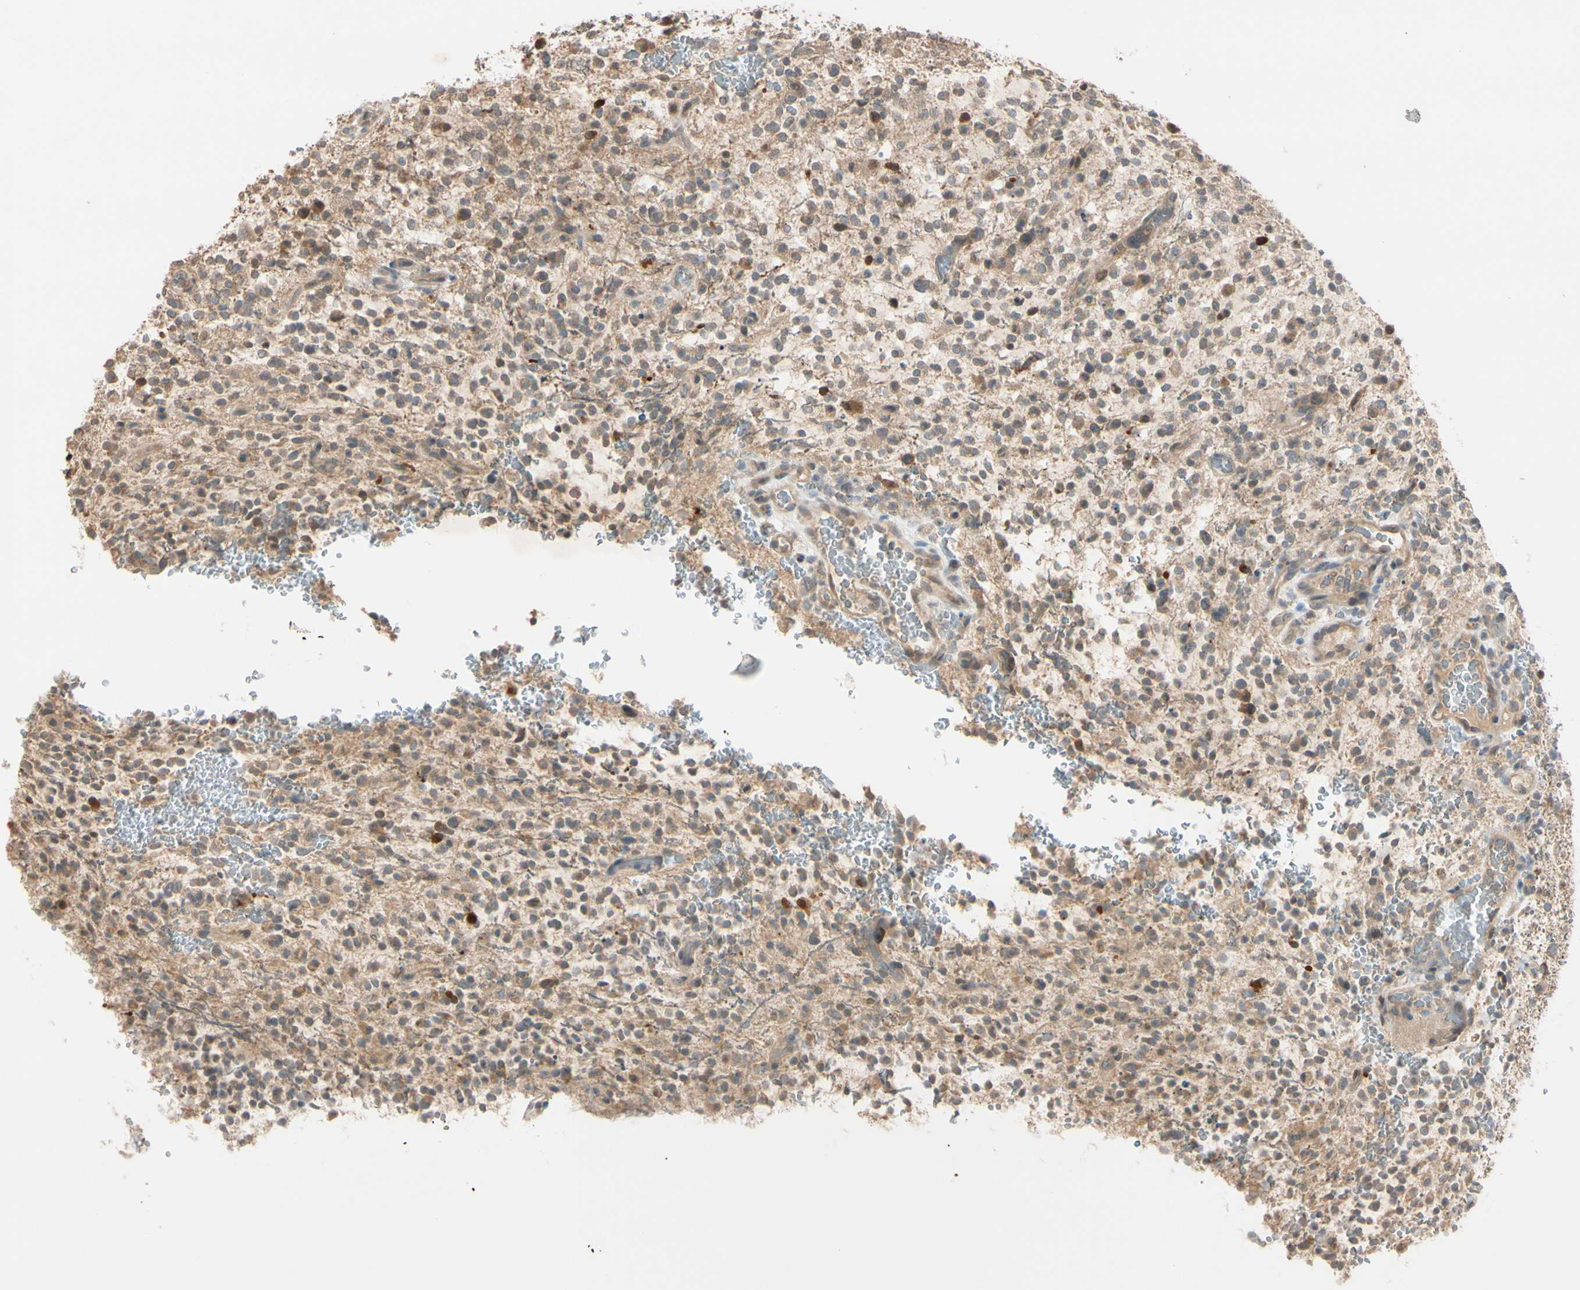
{"staining": {"intensity": "weak", "quantity": ">75%", "location": "cytoplasmic/membranous"}, "tissue": "glioma", "cell_type": "Tumor cells", "image_type": "cancer", "snomed": [{"axis": "morphology", "description": "Glioma, malignant, High grade"}, {"axis": "topography", "description": "Brain"}], "caption": "Glioma stained with DAB (3,3'-diaminobenzidine) immunohistochemistry shows low levels of weak cytoplasmic/membranous staining in about >75% of tumor cells.", "gene": "FGF10", "patient": {"sex": "male", "age": 48}}